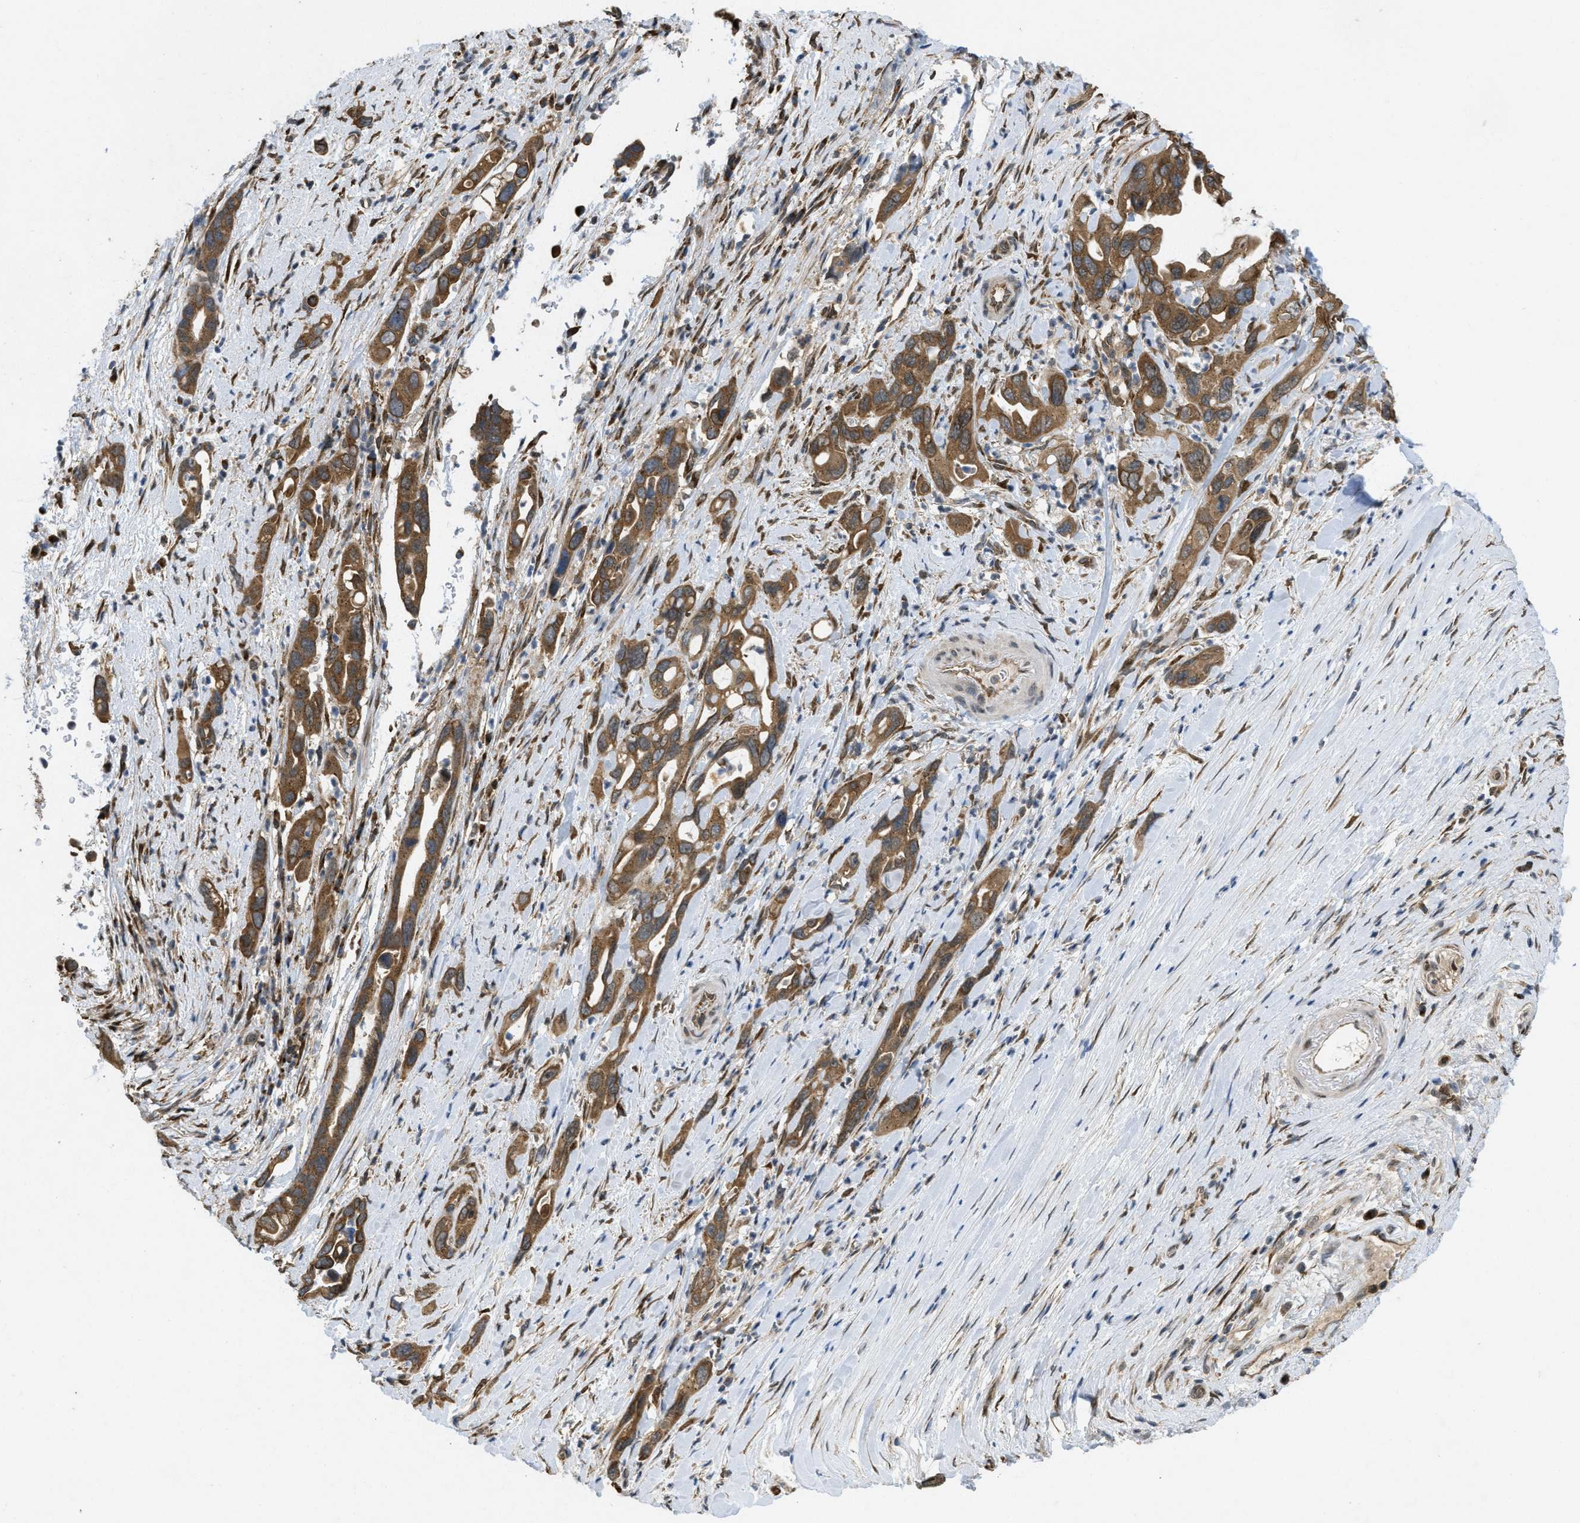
{"staining": {"intensity": "moderate", "quantity": ">75%", "location": "cytoplasmic/membranous"}, "tissue": "pancreatic cancer", "cell_type": "Tumor cells", "image_type": "cancer", "snomed": [{"axis": "morphology", "description": "Adenocarcinoma, NOS"}, {"axis": "topography", "description": "Pancreas"}], "caption": "The histopathology image reveals a brown stain indicating the presence of a protein in the cytoplasmic/membranous of tumor cells in pancreatic cancer (adenocarcinoma). (Stains: DAB (3,3'-diaminobenzidine) in brown, nuclei in blue, Microscopy: brightfield microscopy at high magnification).", "gene": "IFNLR1", "patient": {"sex": "female", "age": 70}}